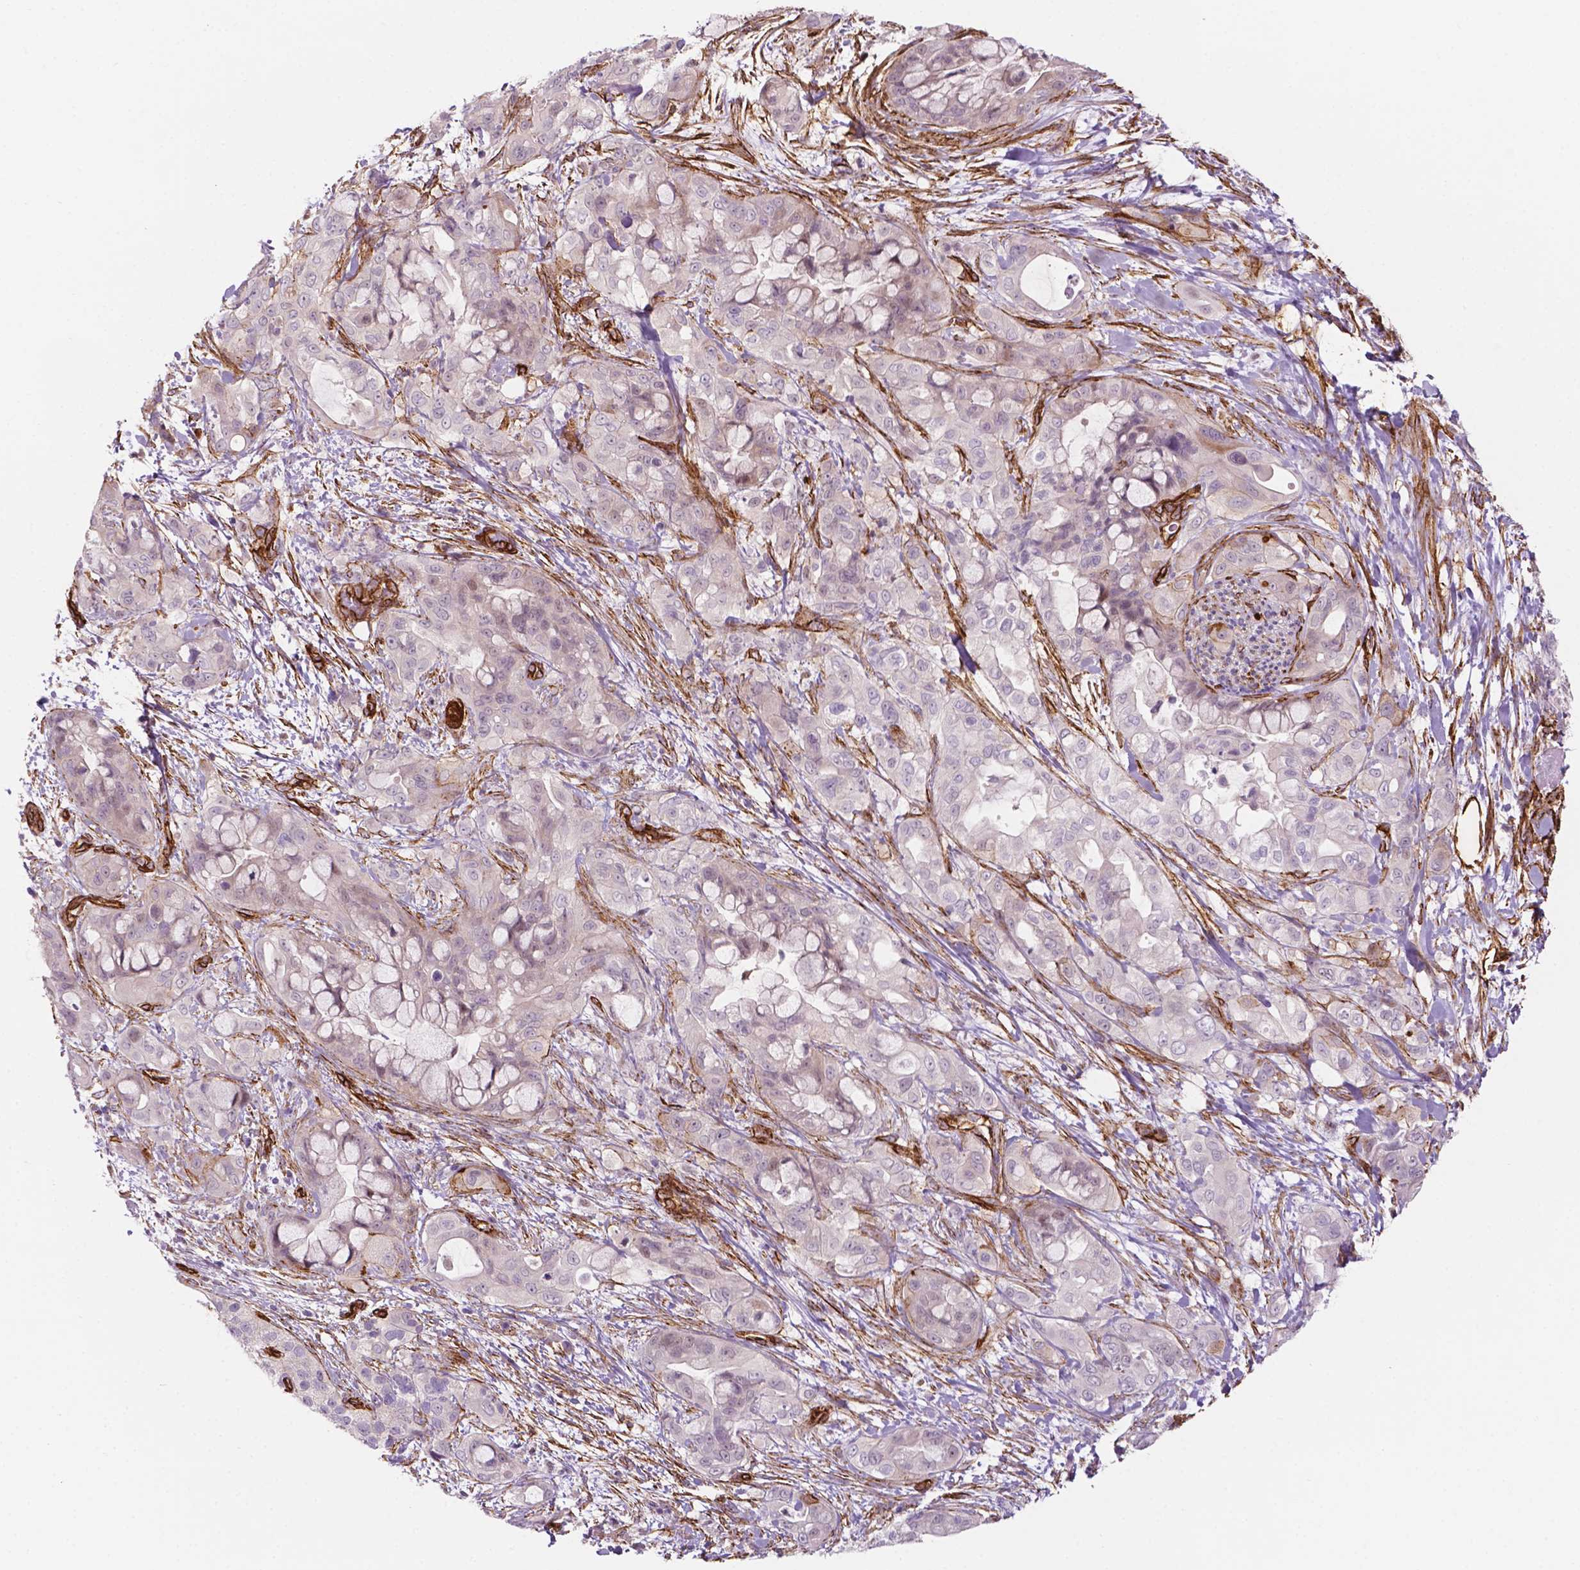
{"staining": {"intensity": "negative", "quantity": "none", "location": "none"}, "tissue": "pancreatic cancer", "cell_type": "Tumor cells", "image_type": "cancer", "snomed": [{"axis": "morphology", "description": "Adenocarcinoma, NOS"}, {"axis": "topography", "description": "Pancreas"}], "caption": "There is no significant positivity in tumor cells of pancreatic cancer (adenocarcinoma).", "gene": "EGFL8", "patient": {"sex": "male", "age": 71}}